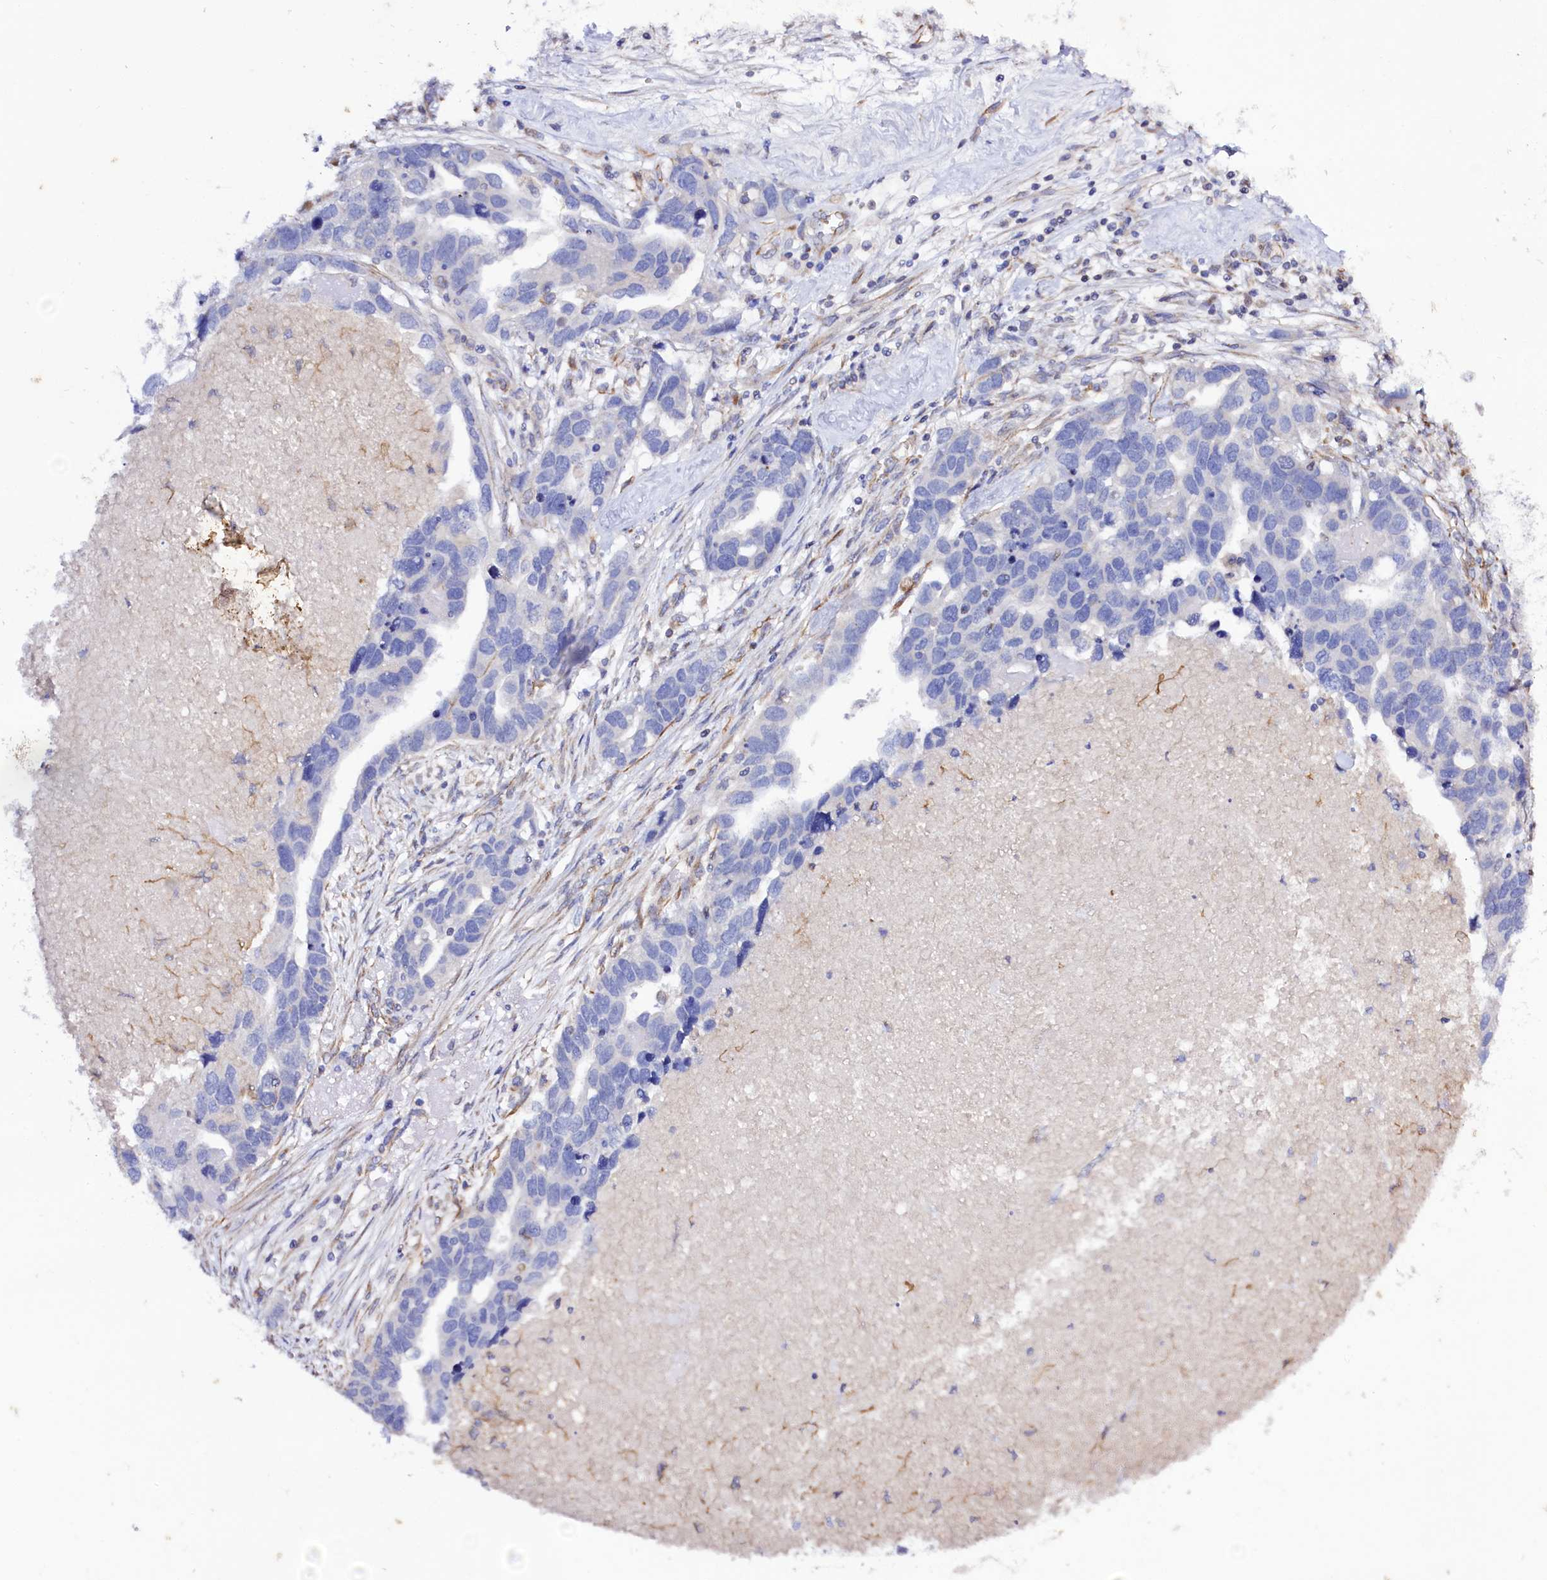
{"staining": {"intensity": "negative", "quantity": "none", "location": "none"}, "tissue": "ovarian cancer", "cell_type": "Tumor cells", "image_type": "cancer", "snomed": [{"axis": "morphology", "description": "Cystadenocarcinoma, serous, NOS"}, {"axis": "topography", "description": "Ovary"}], "caption": "Human serous cystadenocarcinoma (ovarian) stained for a protein using immunohistochemistry (IHC) reveals no expression in tumor cells.", "gene": "SLC7A1", "patient": {"sex": "female", "age": 54}}